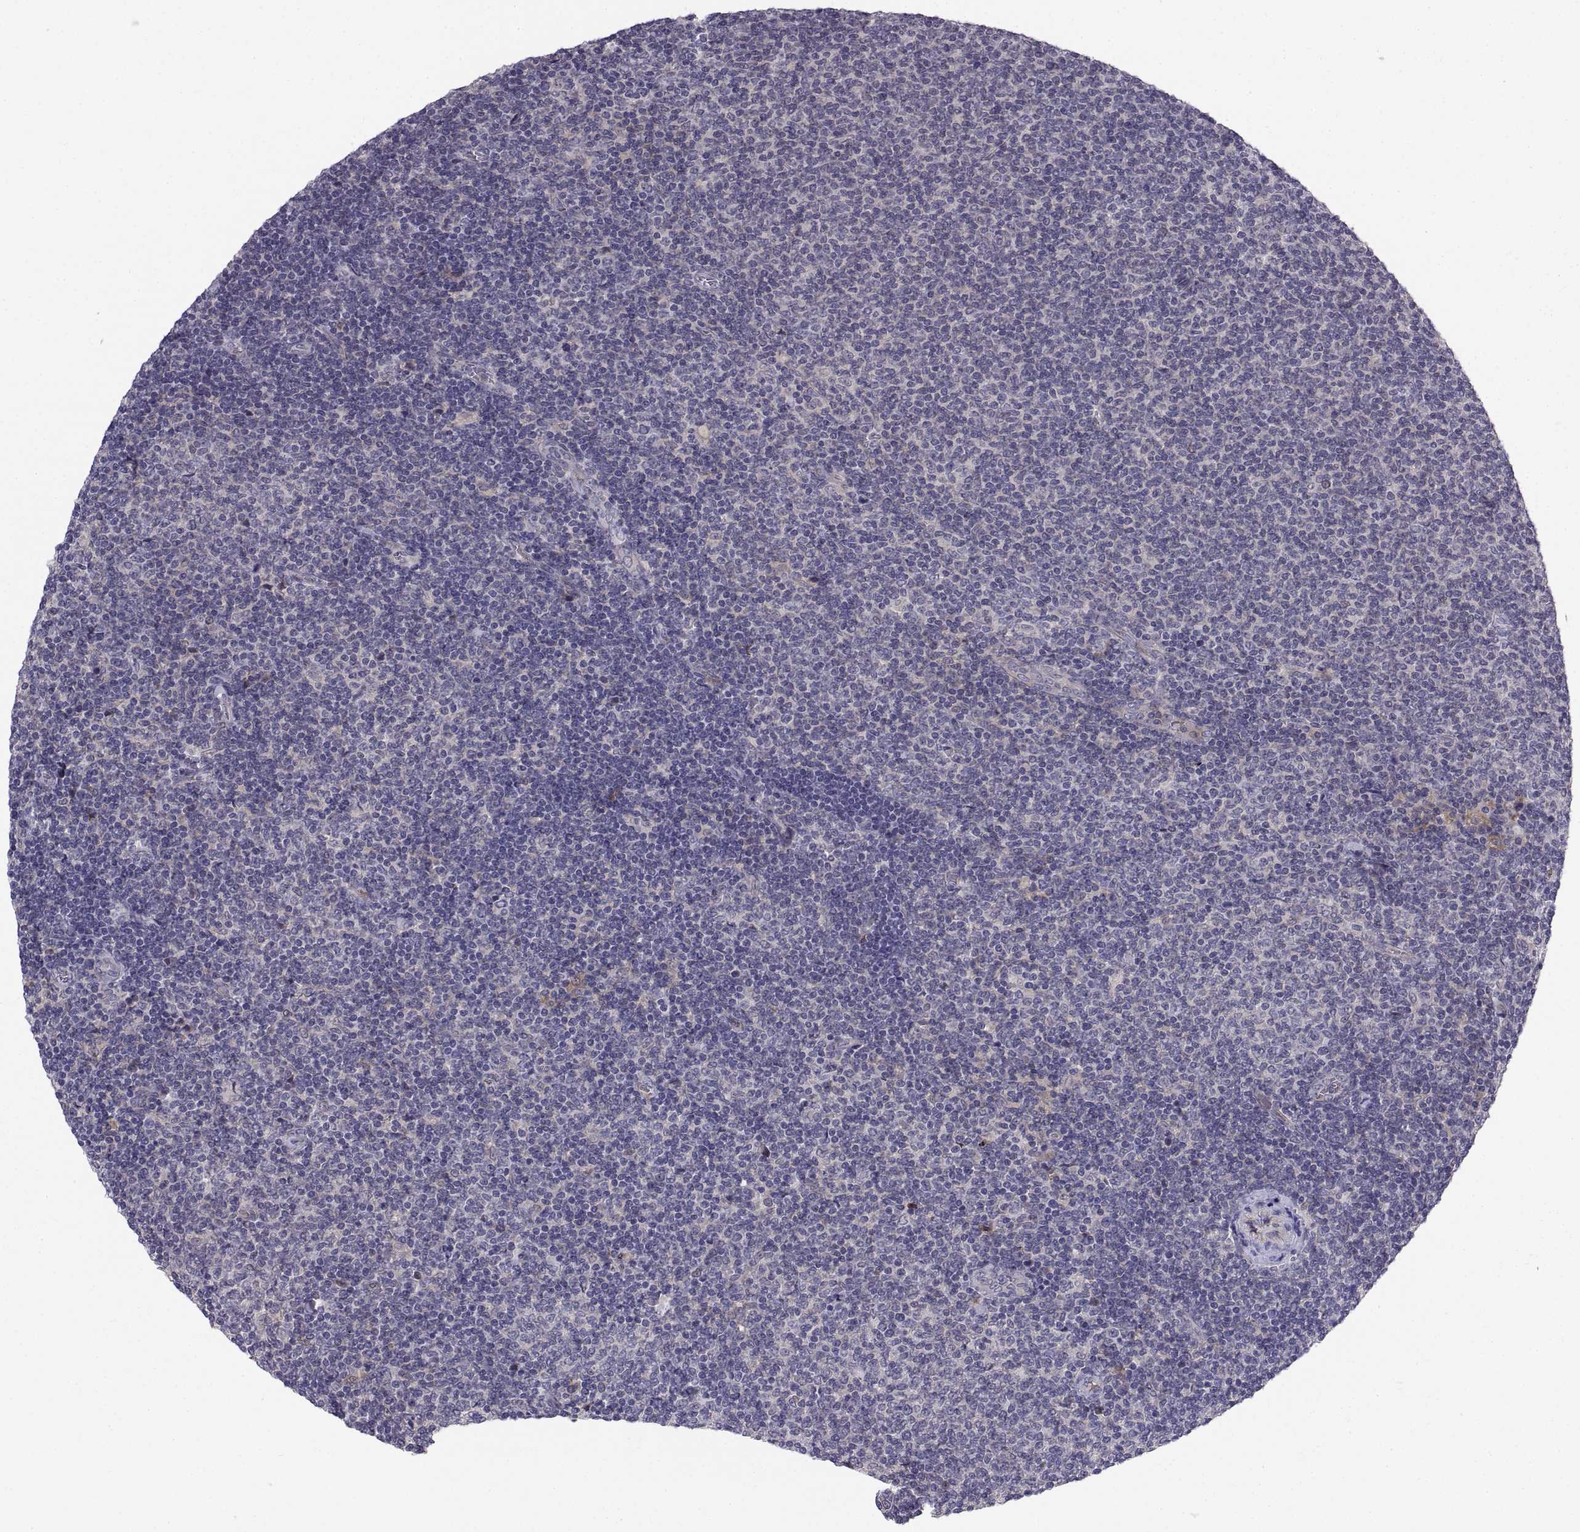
{"staining": {"intensity": "negative", "quantity": "none", "location": "none"}, "tissue": "lymphoma", "cell_type": "Tumor cells", "image_type": "cancer", "snomed": [{"axis": "morphology", "description": "Malignant lymphoma, non-Hodgkin's type, Low grade"}, {"axis": "topography", "description": "Lymph node"}], "caption": "An IHC micrograph of lymphoma is shown. There is no staining in tumor cells of lymphoma.", "gene": "PKP1", "patient": {"sex": "male", "age": 52}}